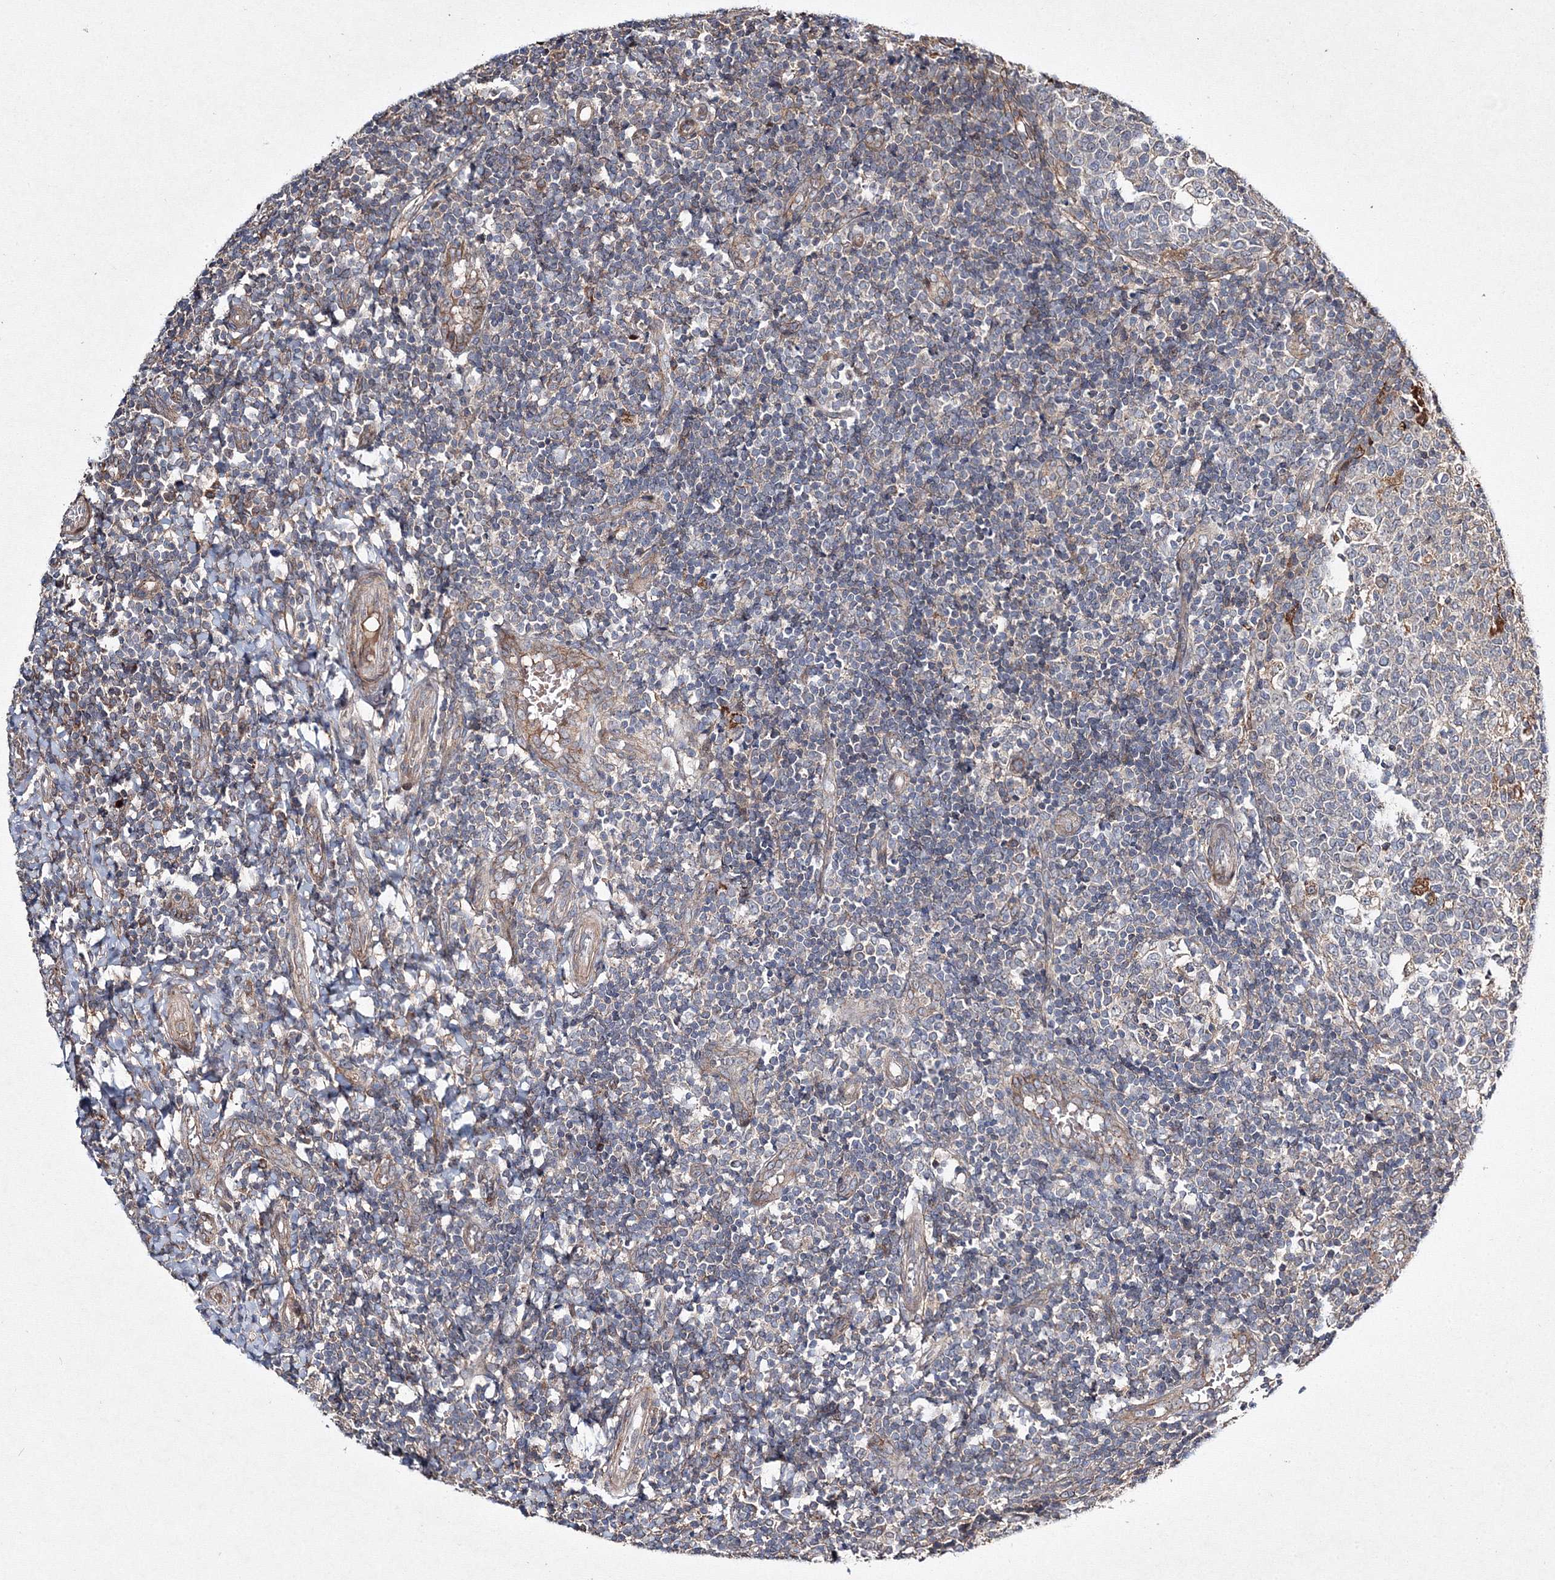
{"staining": {"intensity": "negative", "quantity": "none", "location": "none"}, "tissue": "tonsil", "cell_type": "Germinal center cells", "image_type": "normal", "snomed": [{"axis": "morphology", "description": "Normal tissue, NOS"}, {"axis": "topography", "description": "Tonsil"}], "caption": "The image displays no significant staining in germinal center cells of tonsil. (DAB (3,3'-diaminobenzidine) immunohistochemistry visualized using brightfield microscopy, high magnification).", "gene": "RANBP3L", "patient": {"sex": "female", "age": 19}}